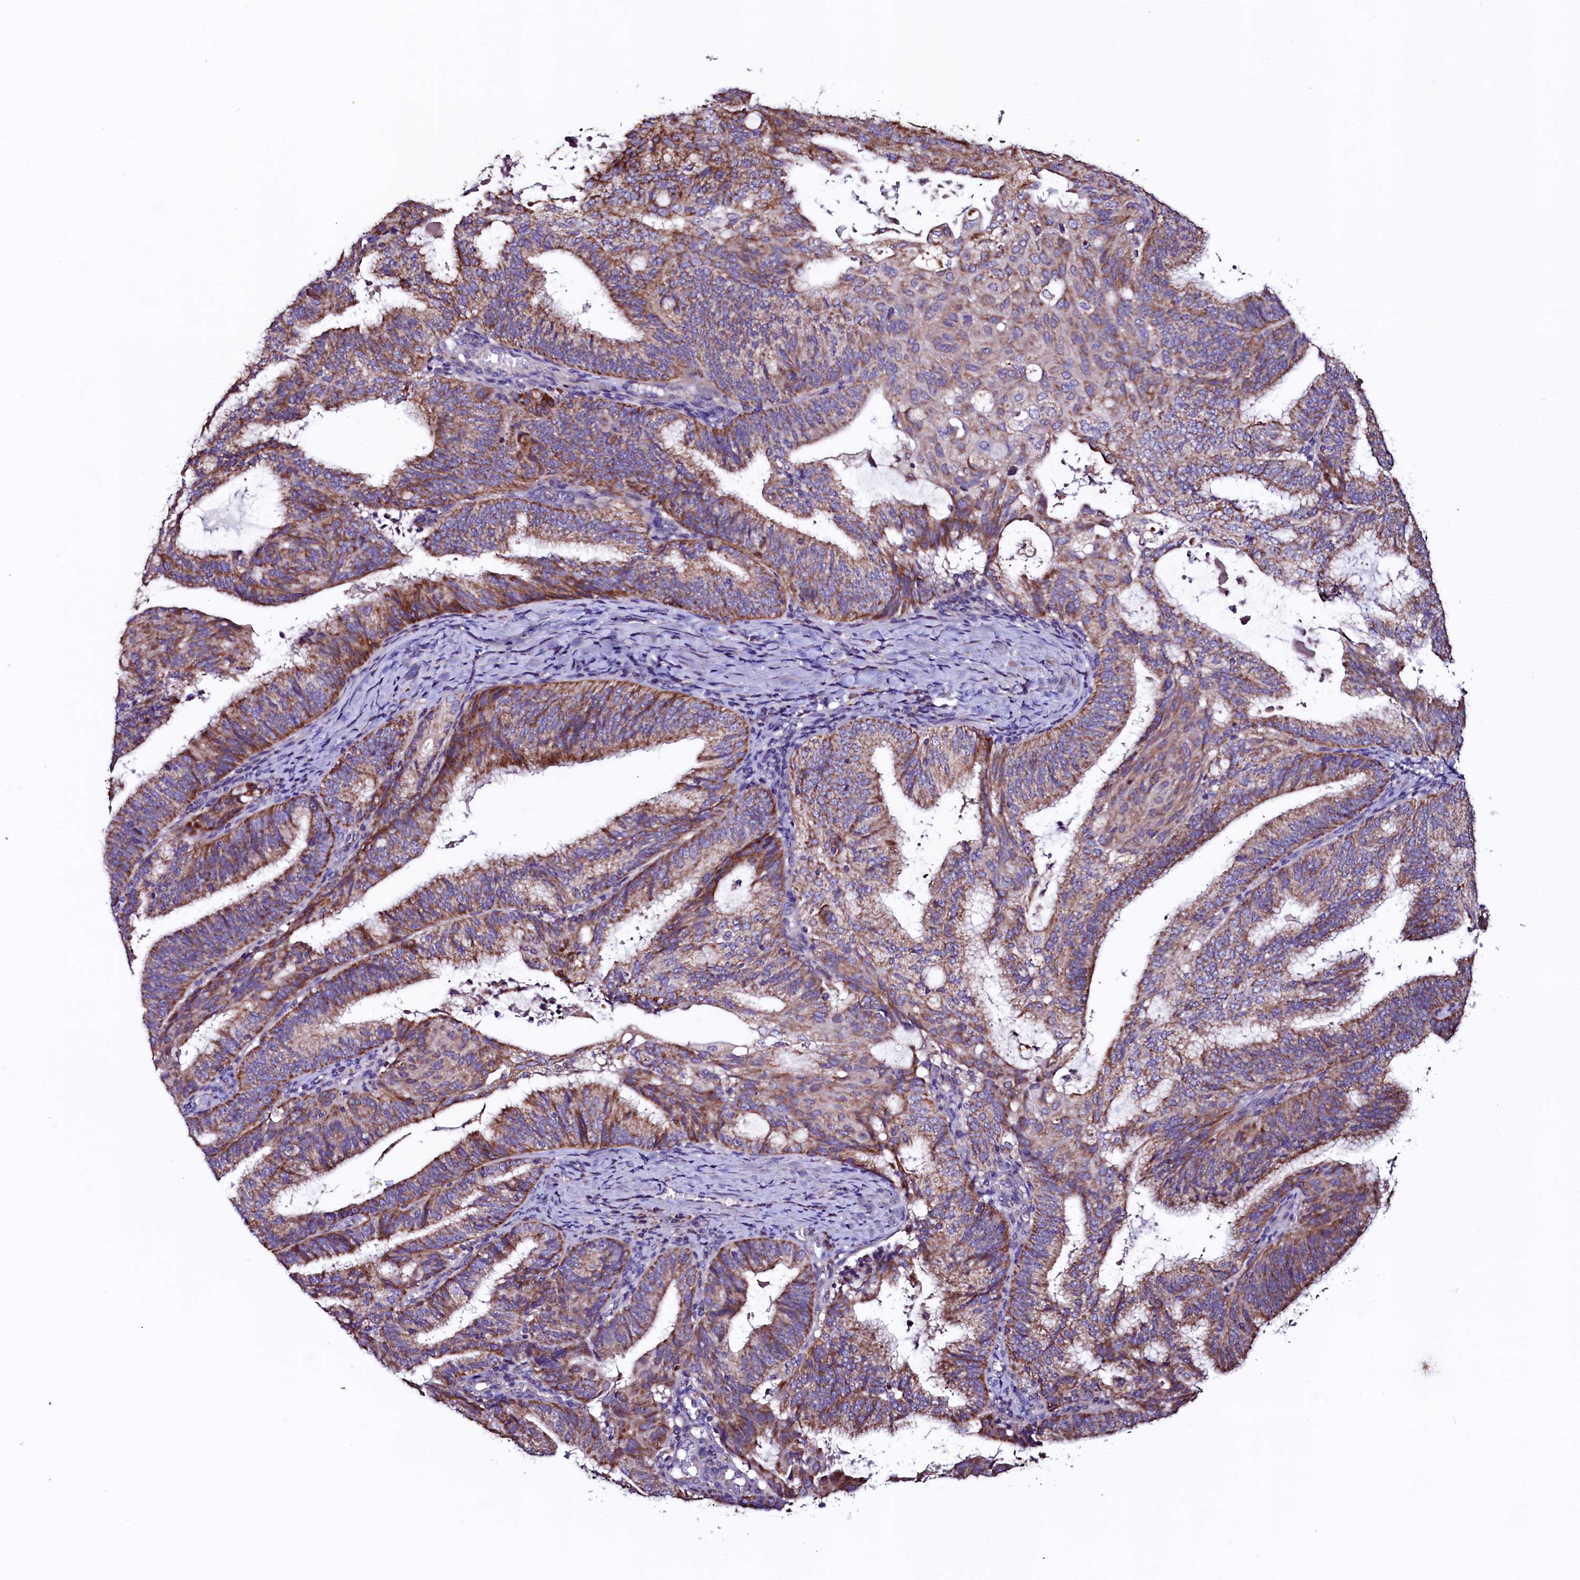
{"staining": {"intensity": "moderate", "quantity": ">75%", "location": "cytoplasmic/membranous"}, "tissue": "endometrial cancer", "cell_type": "Tumor cells", "image_type": "cancer", "snomed": [{"axis": "morphology", "description": "Adenocarcinoma, NOS"}, {"axis": "topography", "description": "Endometrium"}], "caption": "Adenocarcinoma (endometrial) tissue reveals moderate cytoplasmic/membranous expression in about >75% of tumor cells Using DAB (brown) and hematoxylin (blue) stains, captured at high magnification using brightfield microscopy.", "gene": "STARD5", "patient": {"sex": "female", "age": 49}}